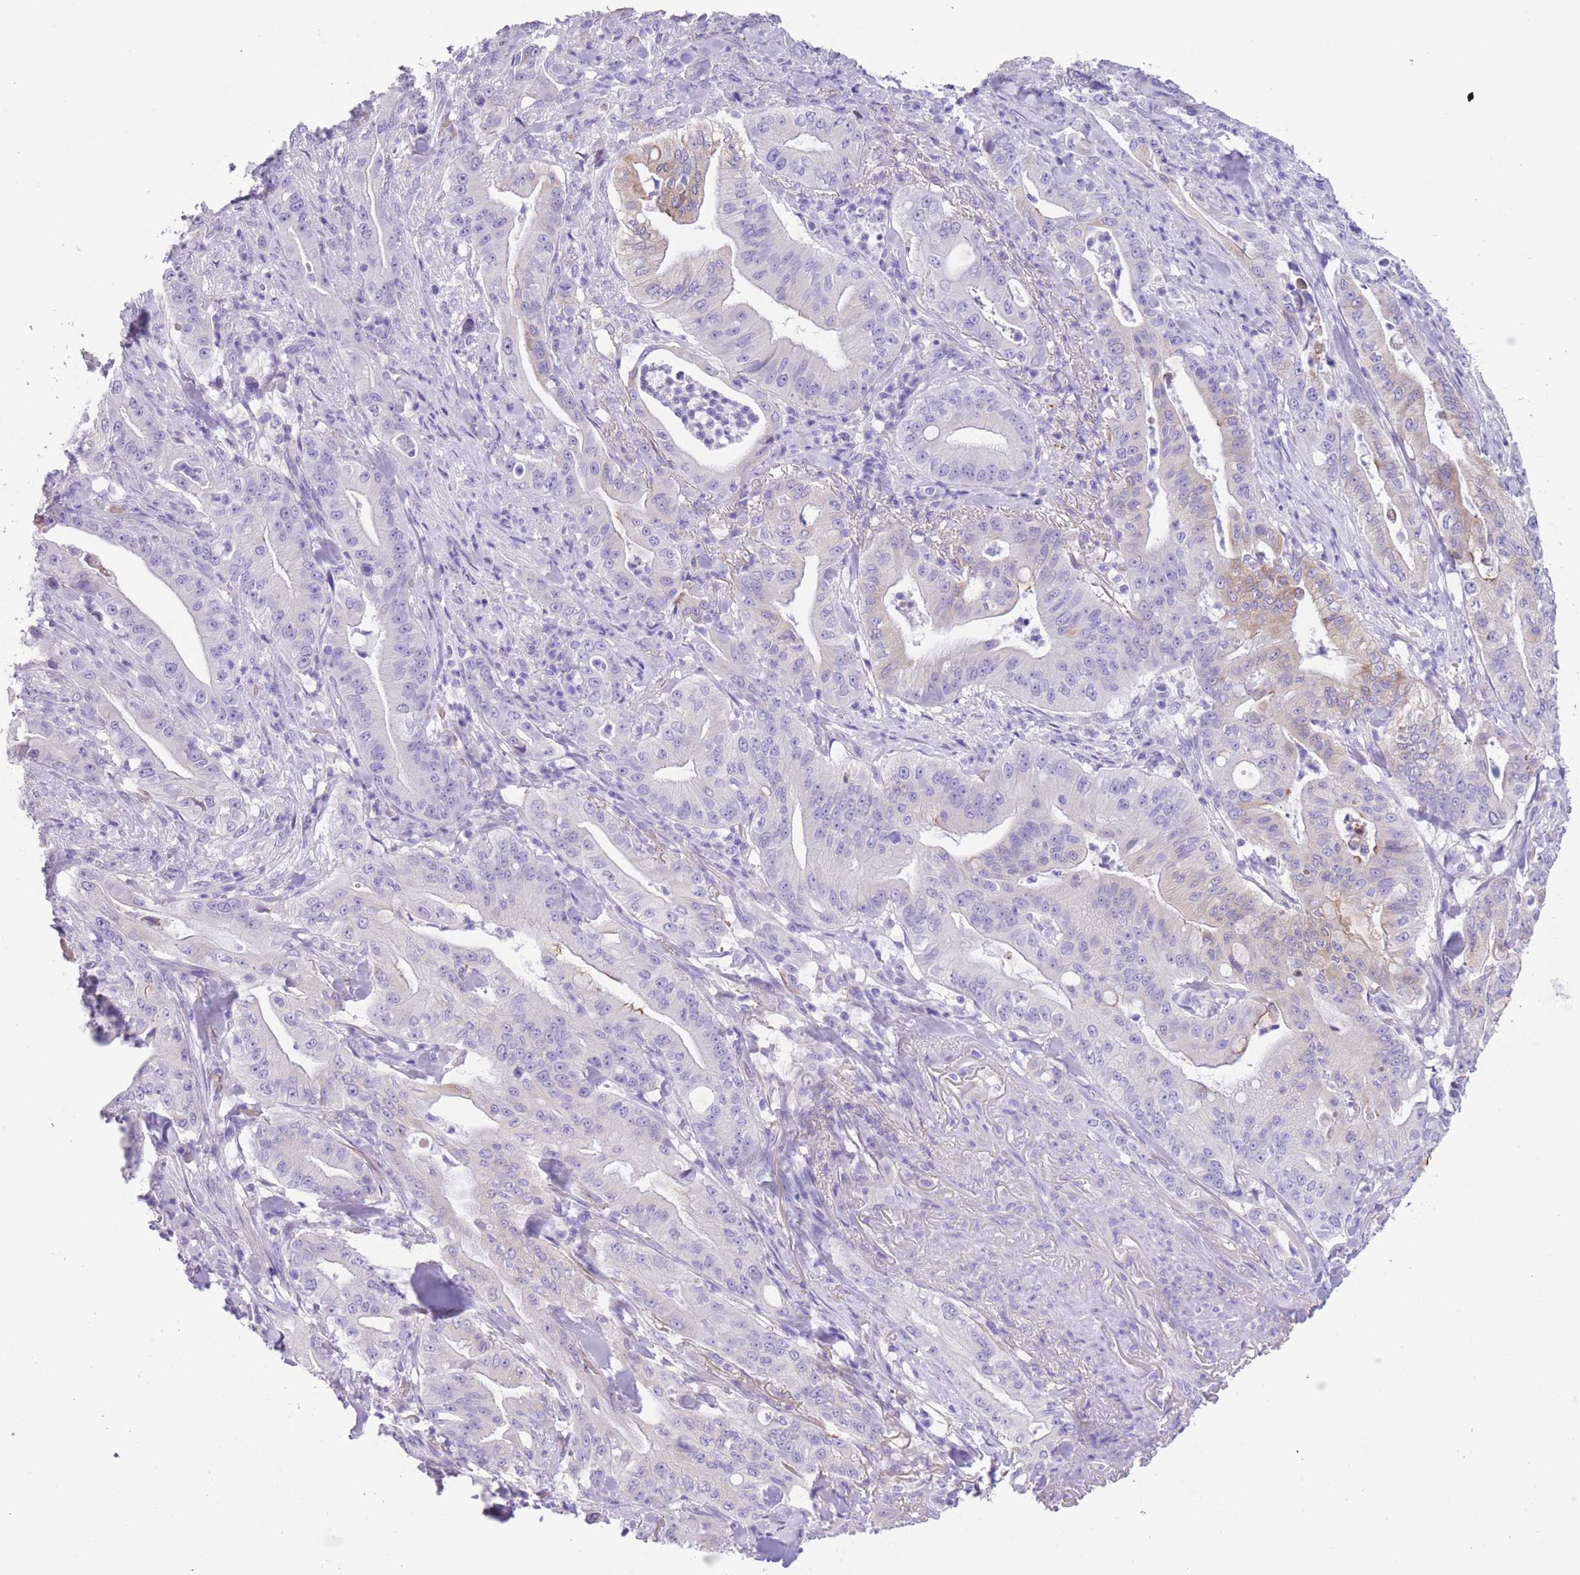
{"staining": {"intensity": "moderate", "quantity": "<25%", "location": "cytoplasmic/membranous"}, "tissue": "pancreatic cancer", "cell_type": "Tumor cells", "image_type": "cancer", "snomed": [{"axis": "morphology", "description": "Adenocarcinoma, NOS"}, {"axis": "topography", "description": "Pancreas"}], "caption": "Pancreatic adenocarcinoma stained for a protein (brown) demonstrates moderate cytoplasmic/membranous positive staining in approximately <25% of tumor cells.", "gene": "RAI2", "patient": {"sex": "male", "age": 71}}